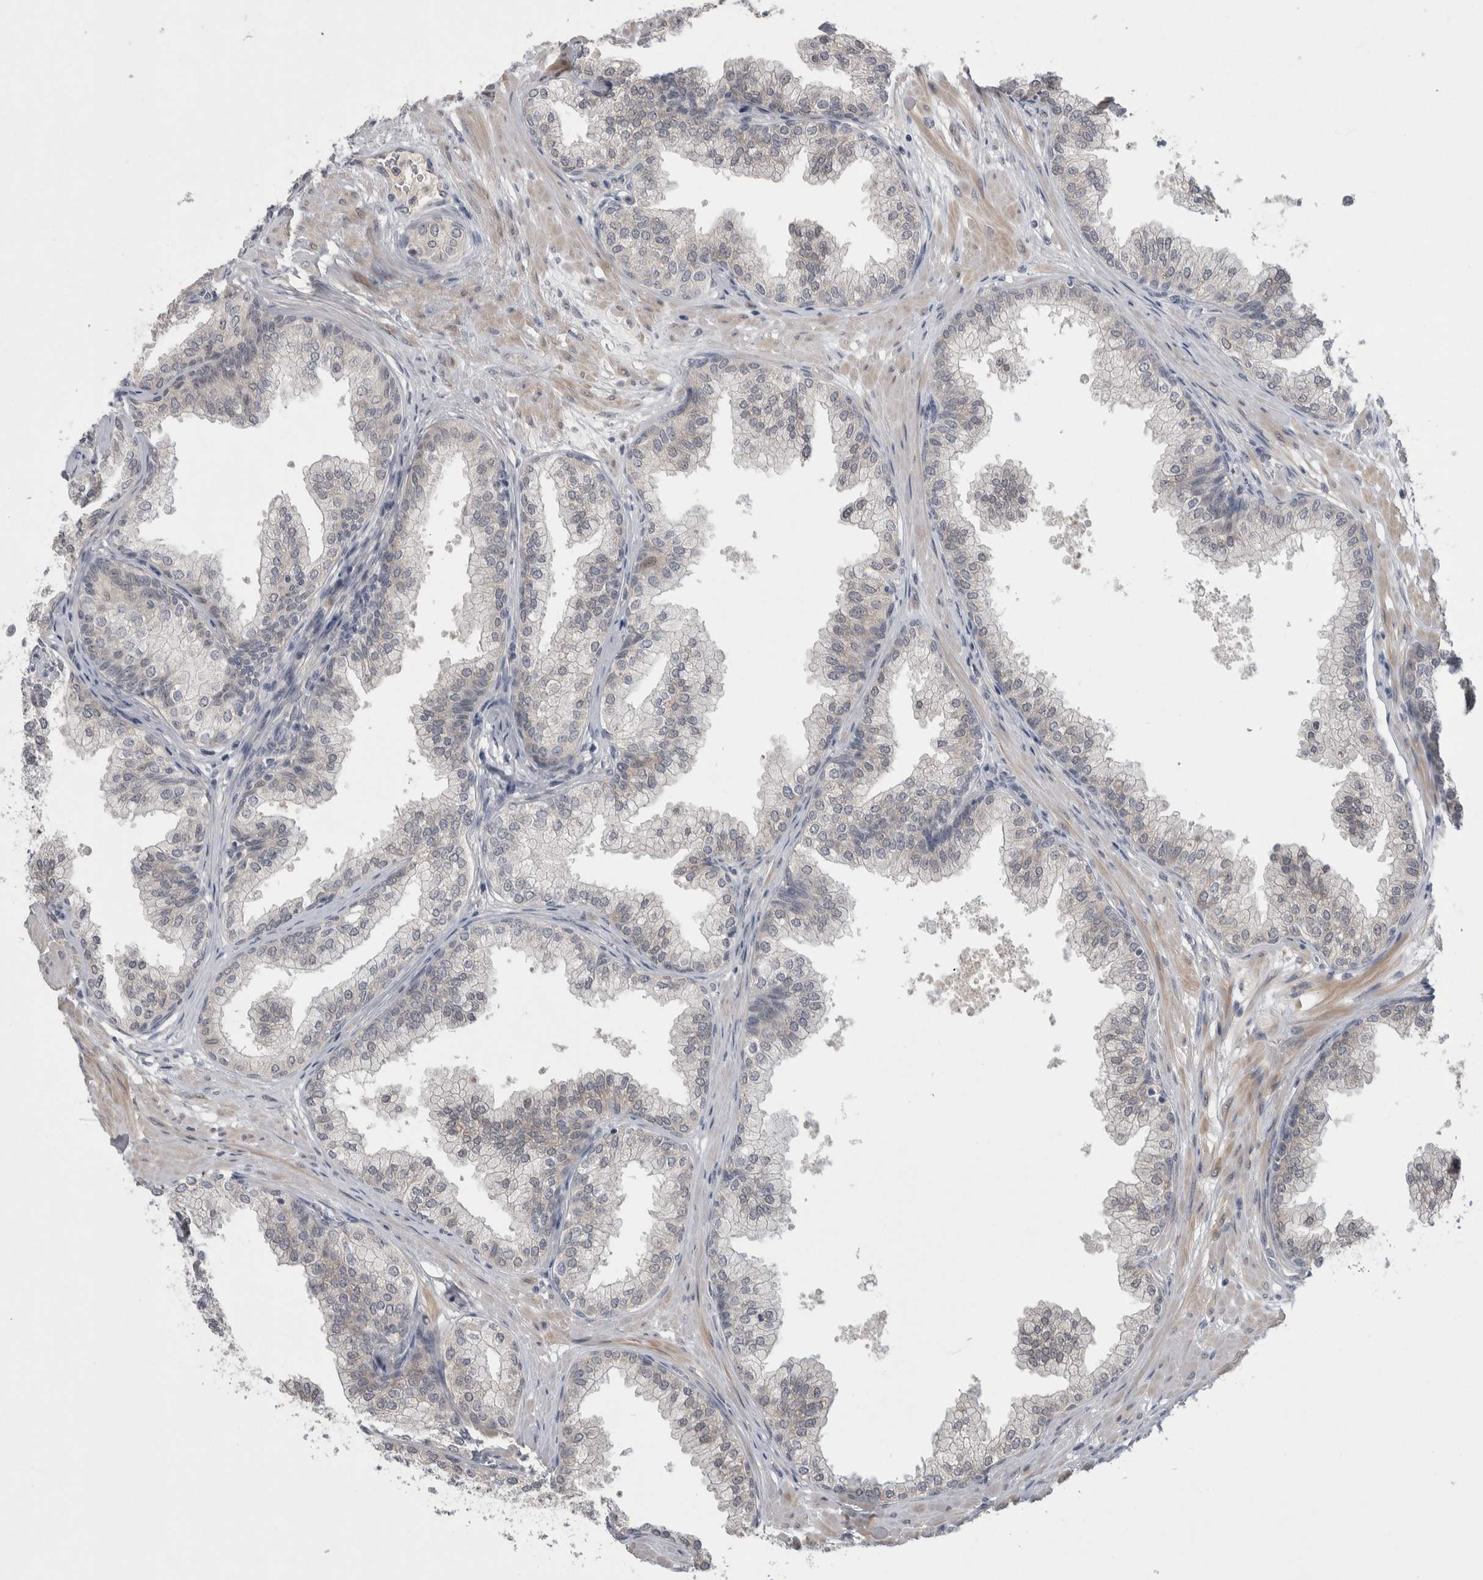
{"staining": {"intensity": "negative", "quantity": "none", "location": "none"}, "tissue": "prostate", "cell_type": "Glandular cells", "image_type": "normal", "snomed": [{"axis": "morphology", "description": "Normal tissue, NOS"}, {"axis": "morphology", "description": "Urothelial carcinoma, Low grade"}, {"axis": "topography", "description": "Urinary bladder"}, {"axis": "topography", "description": "Prostate"}], "caption": "DAB (3,3'-diaminobenzidine) immunohistochemical staining of benign prostate displays no significant positivity in glandular cells. (Stains: DAB (3,3'-diaminobenzidine) immunohistochemistry with hematoxylin counter stain, Microscopy: brightfield microscopy at high magnification).", "gene": "CUL2", "patient": {"sex": "male", "age": 60}}